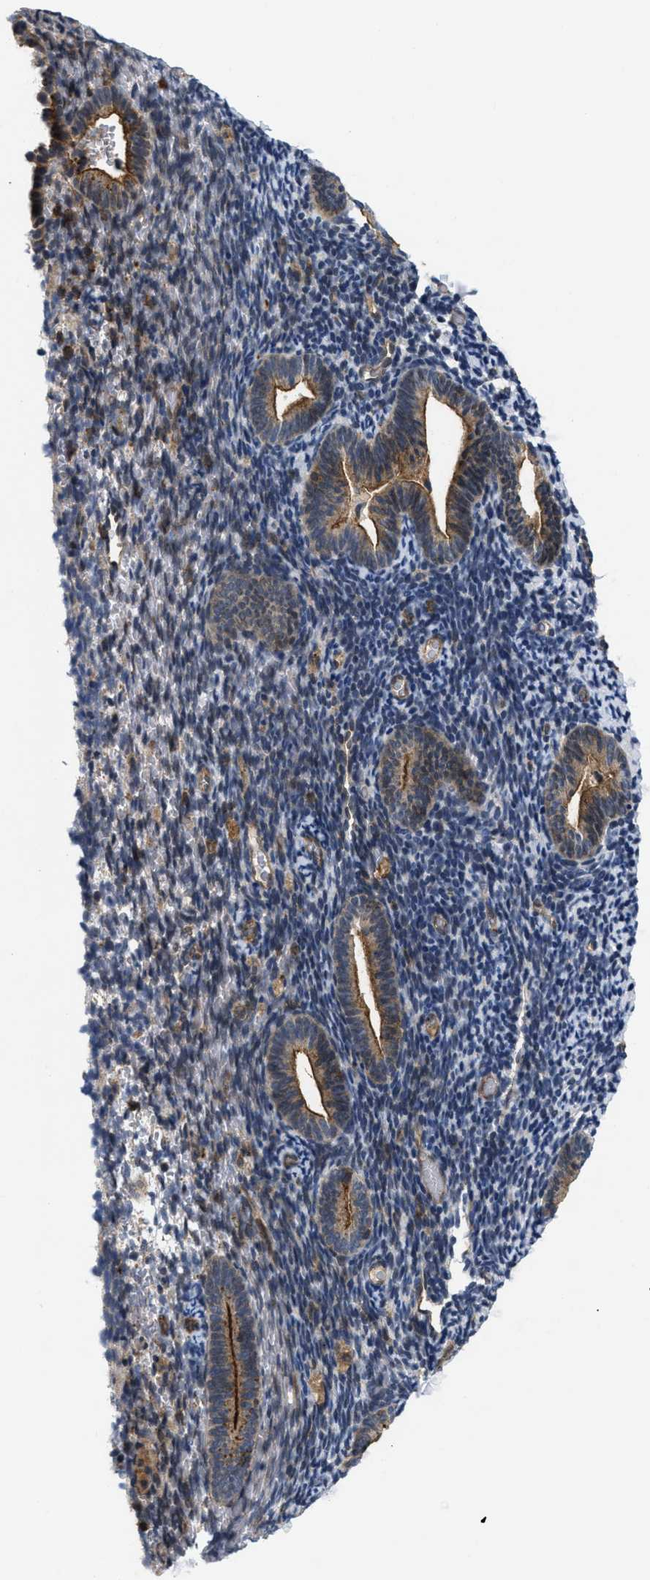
{"staining": {"intensity": "negative", "quantity": "none", "location": "none"}, "tissue": "endometrium", "cell_type": "Cells in endometrial stroma", "image_type": "normal", "snomed": [{"axis": "morphology", "description": "Normal tissue, NOS"}, {"axis": "topography", "description": "Endometrium"}], "caption": "An image of endometrium stained for a protein displays no brown staining in cells in endometrial stroma.", "gene": "HMGCR", "patient": {"sex": "female", "age": 51}}